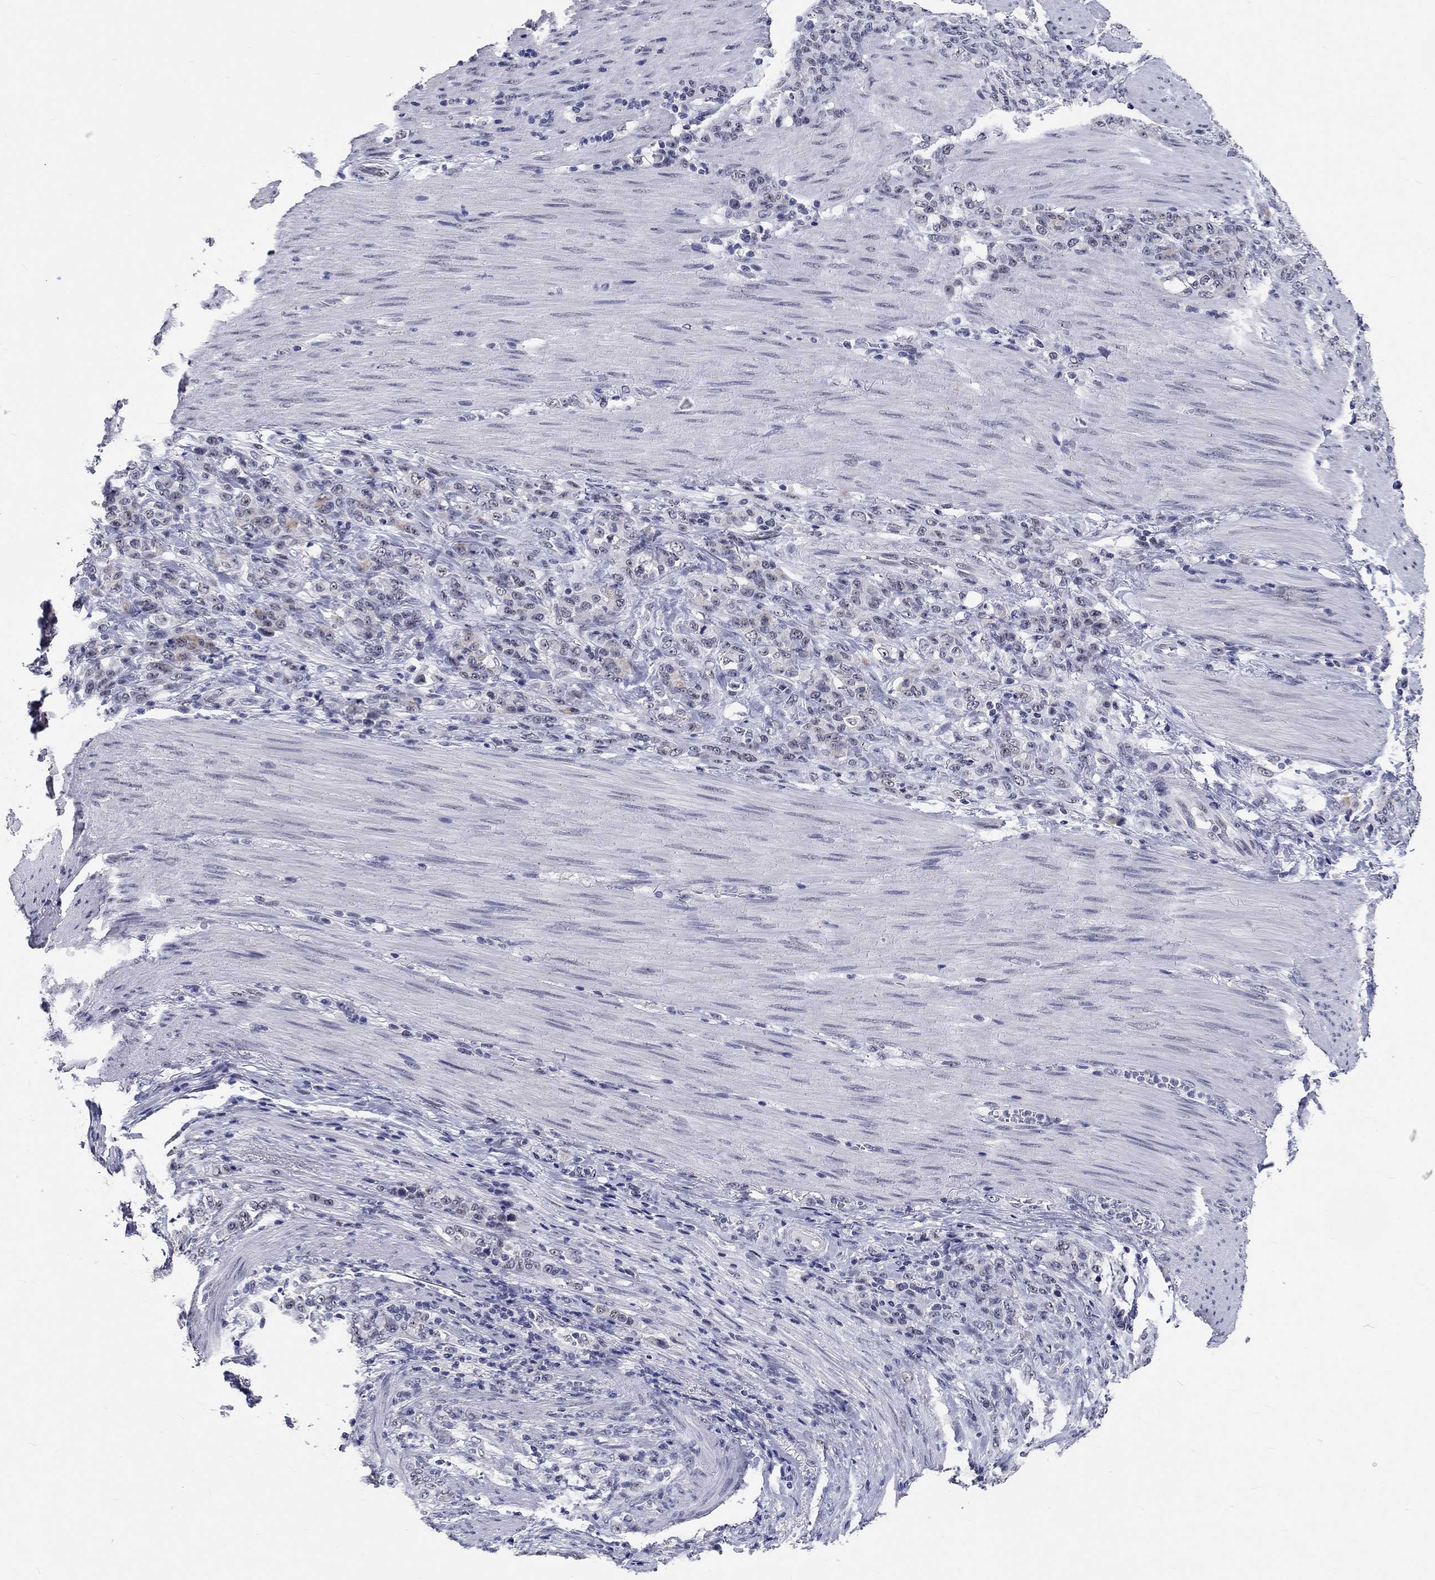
{"staining": {"intensity": "negative", "quantity": "none", "location": "none"}, "tissue": "stomach cancer", "cell_type": "Tumor cells", "image_type": "cancer", "snomed": [{"axis": "morphology", "description": "Normal tissue, NOS"}, {"axis": "morphology", "description": "Adenocarcinoma, NOS"}, {"axis": "topography", "description": "Stomach"}], "caption": "Adenocarcinoma (stomach) was stained to show a protein in brown. There is no significant staining in tumor cells. The staining is performed using DAB (3,3'-diaminobenzidine) brown chromogen with nuclei counter-stained in using hematoxylin.", "gene": "GRIN1", "patient": {"sex": "female", "age": 79}}